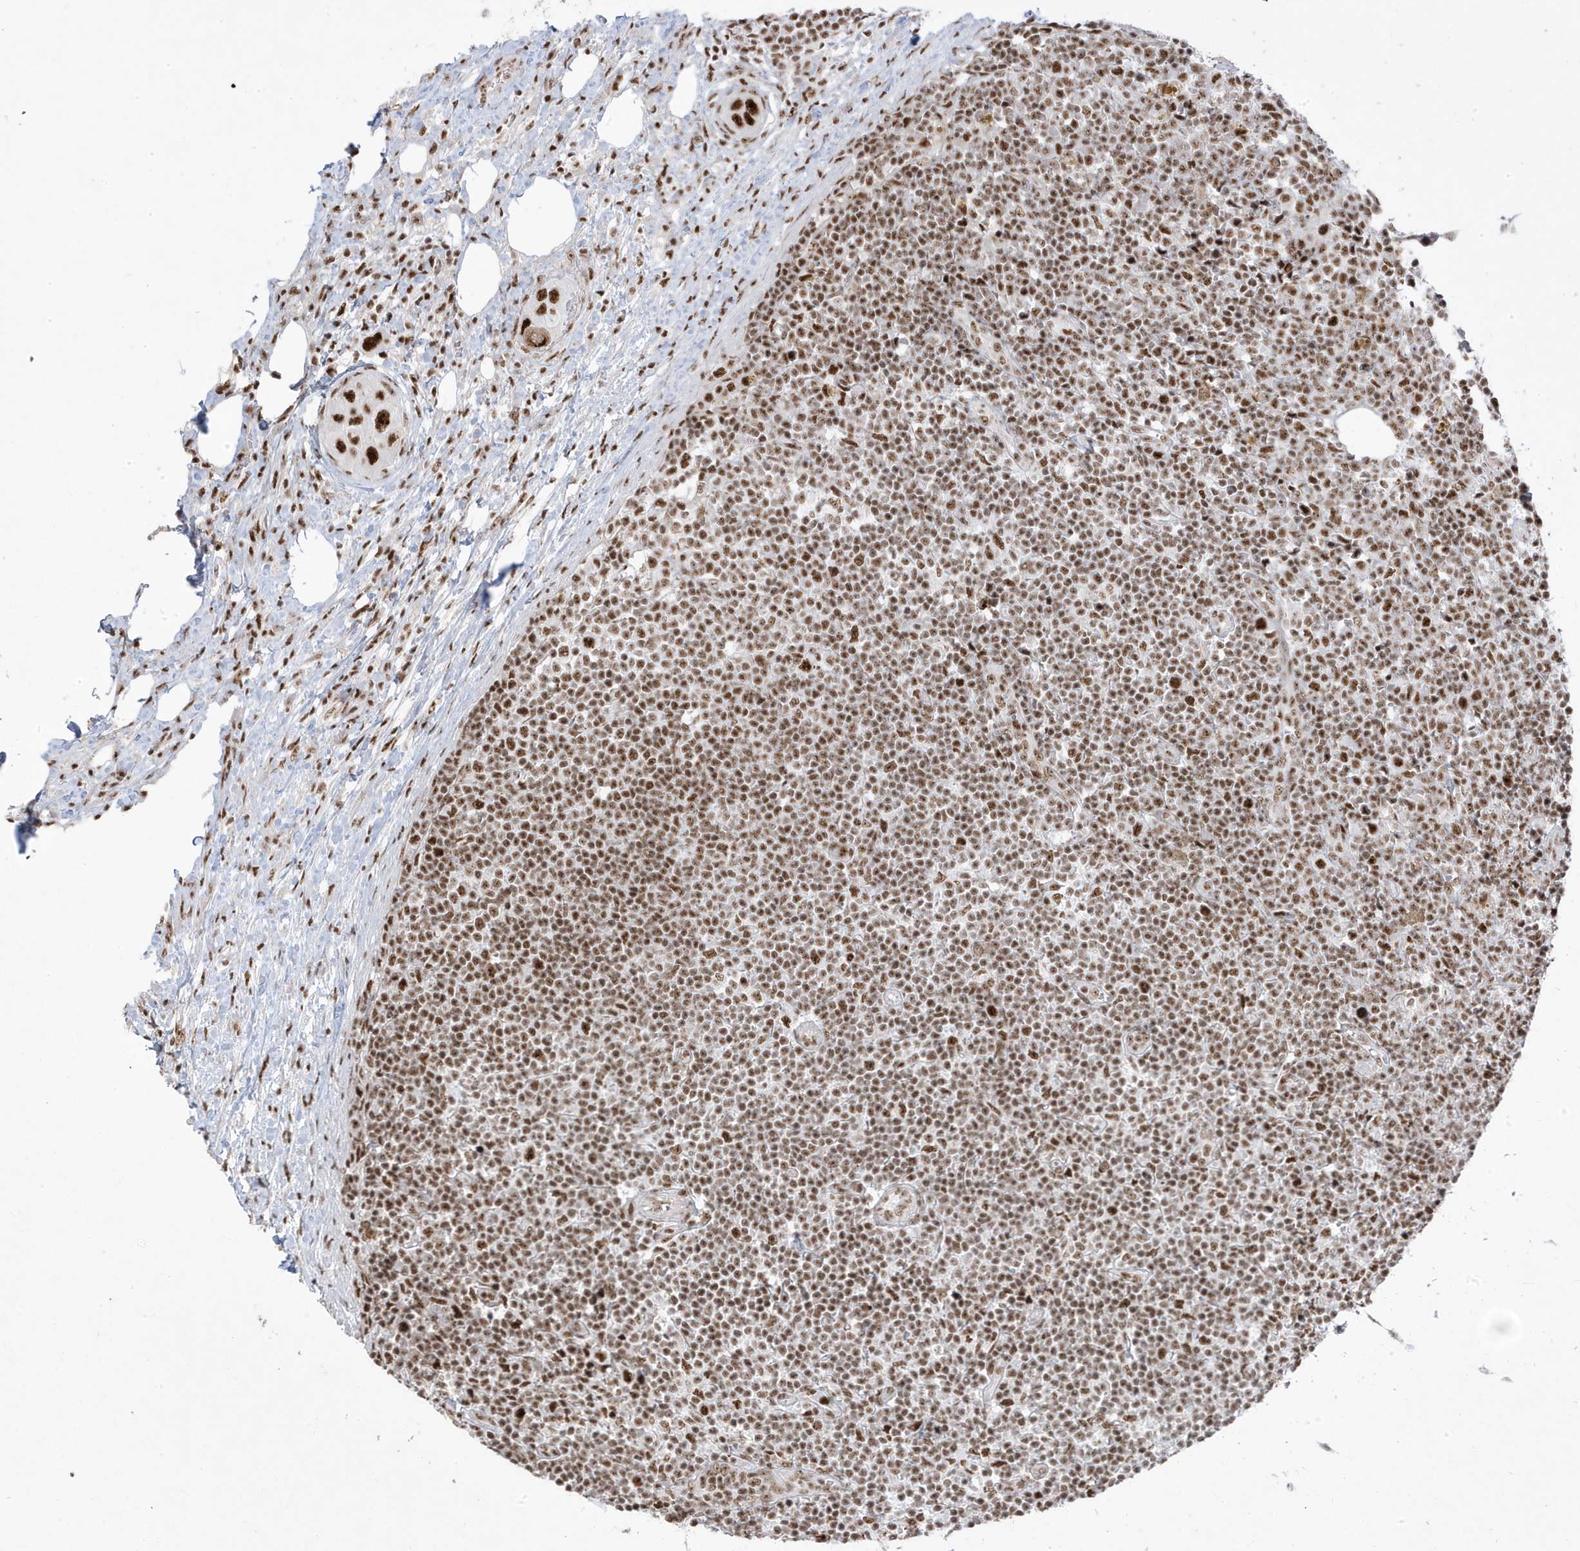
{"staining": {"intensity": "moderate", "quantity": ">75%", "location": "nuclear"}, "tissue": "lymph node", "cell_type": "Germinal center cells", "image_type": "normal", "snomed": [{"axis": "morphology", "description": "Normal tissue, NOS"}, {"axis": "morphology", "description": "Squamous cell carcinoma, metastatic, NOS"}, {"axis": "topography", "description": "Lymph node"}], "caption": "The immunohistochemical stain labels moderate nuclear expression in germinal center cells of unremarkable lymph node.", "gene": "MTREX", "patient": {"sex": "male", "age": 73}}